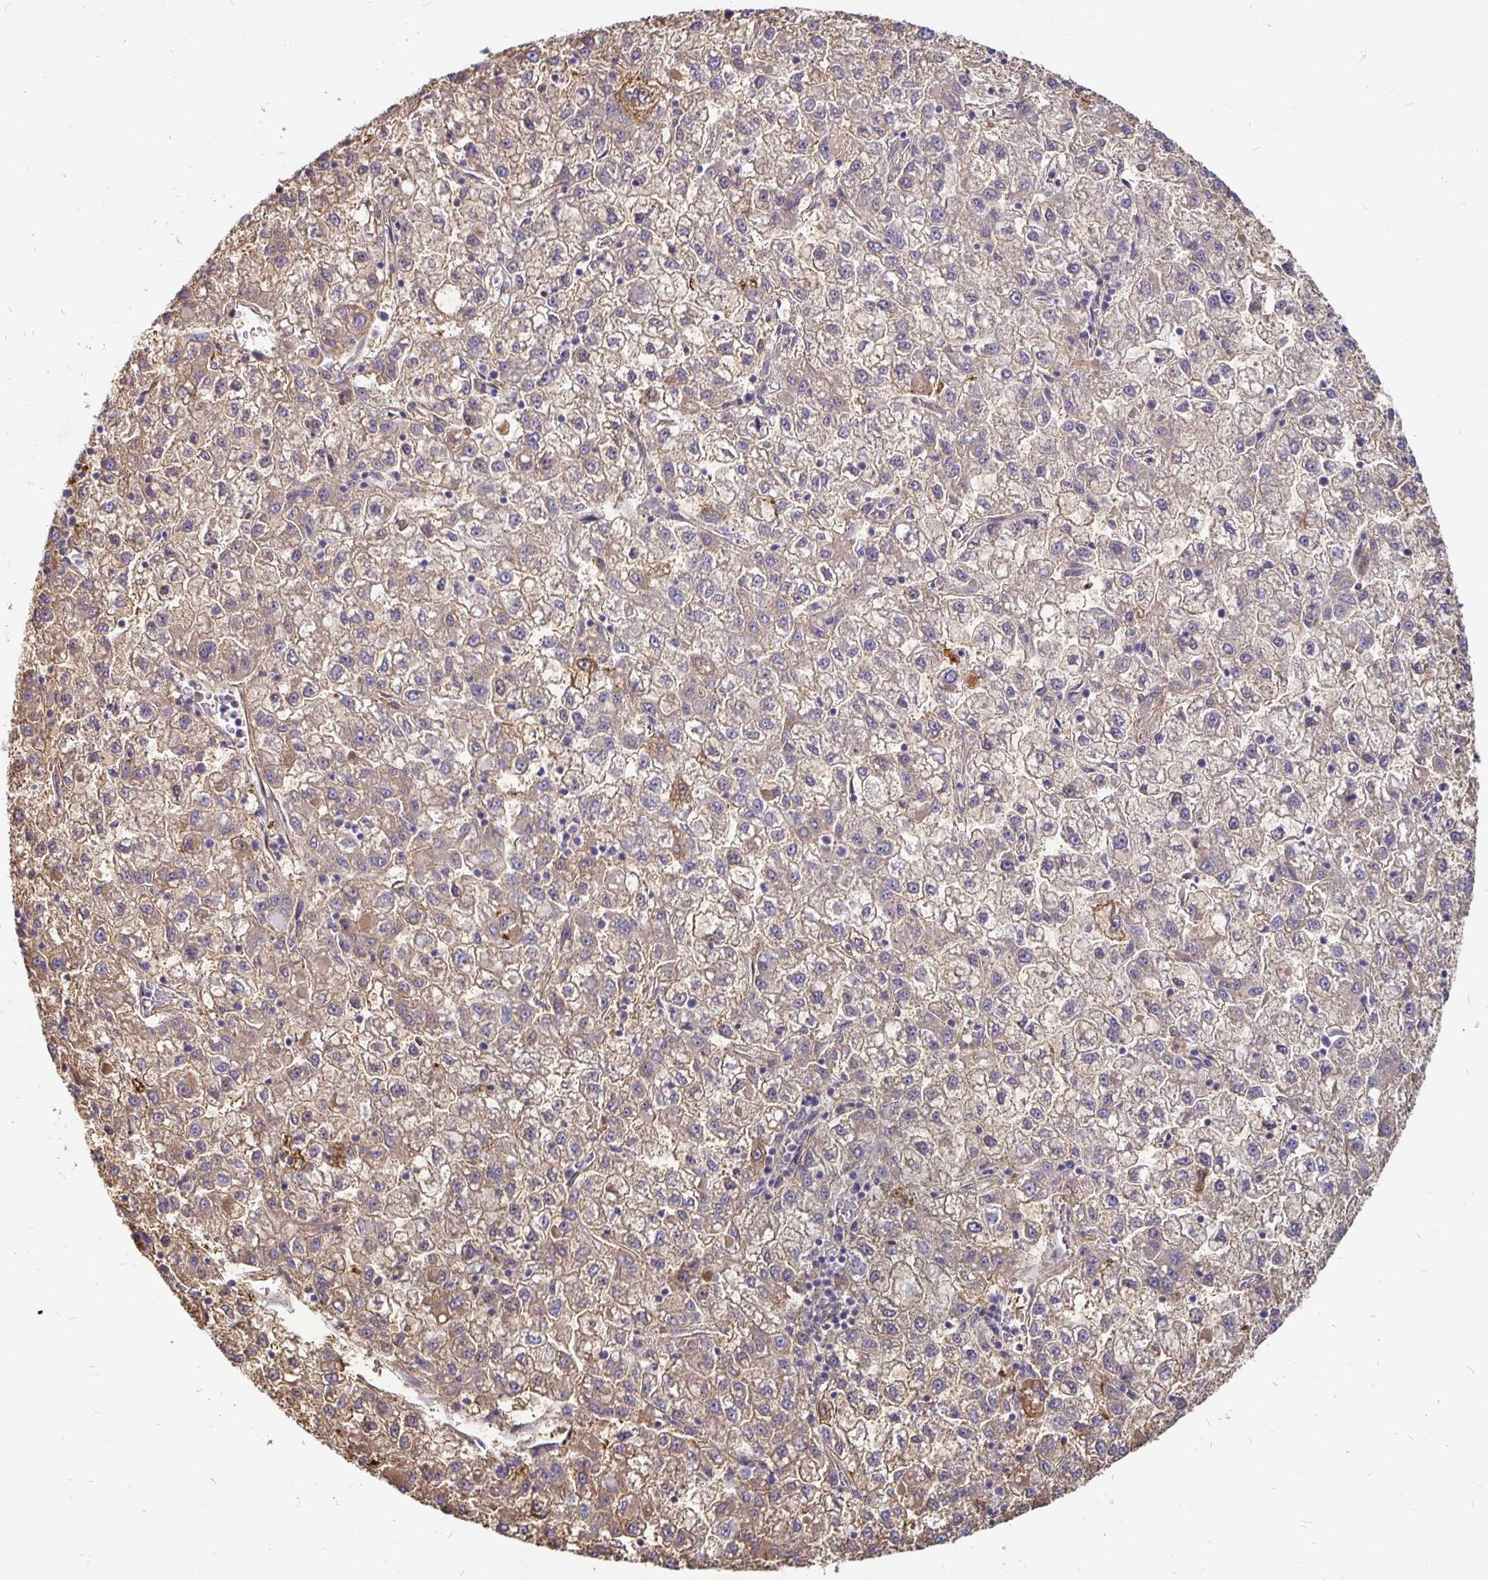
{"staining": {"intensity": "moderate", "quantity": ">75%", "location": "cytoplasmic/membranous"}, "tissue": "liver cancer", "cell_type": "Tumor cells", "image_type": "cancer", "snomed": [{"axis": "morphology", "description": "Carcinoma, Hepatocellular, NOS"}, {"axis": "topography", "description": "Liver"}], "caption": "Human liver cancer stained with a brown dye displays moderate cytoplasmic/membranous positive staining in approximately >75% of tumor cells.", "gene": "CCDC85A", "patient": {"sex": "male", "age": 40}}